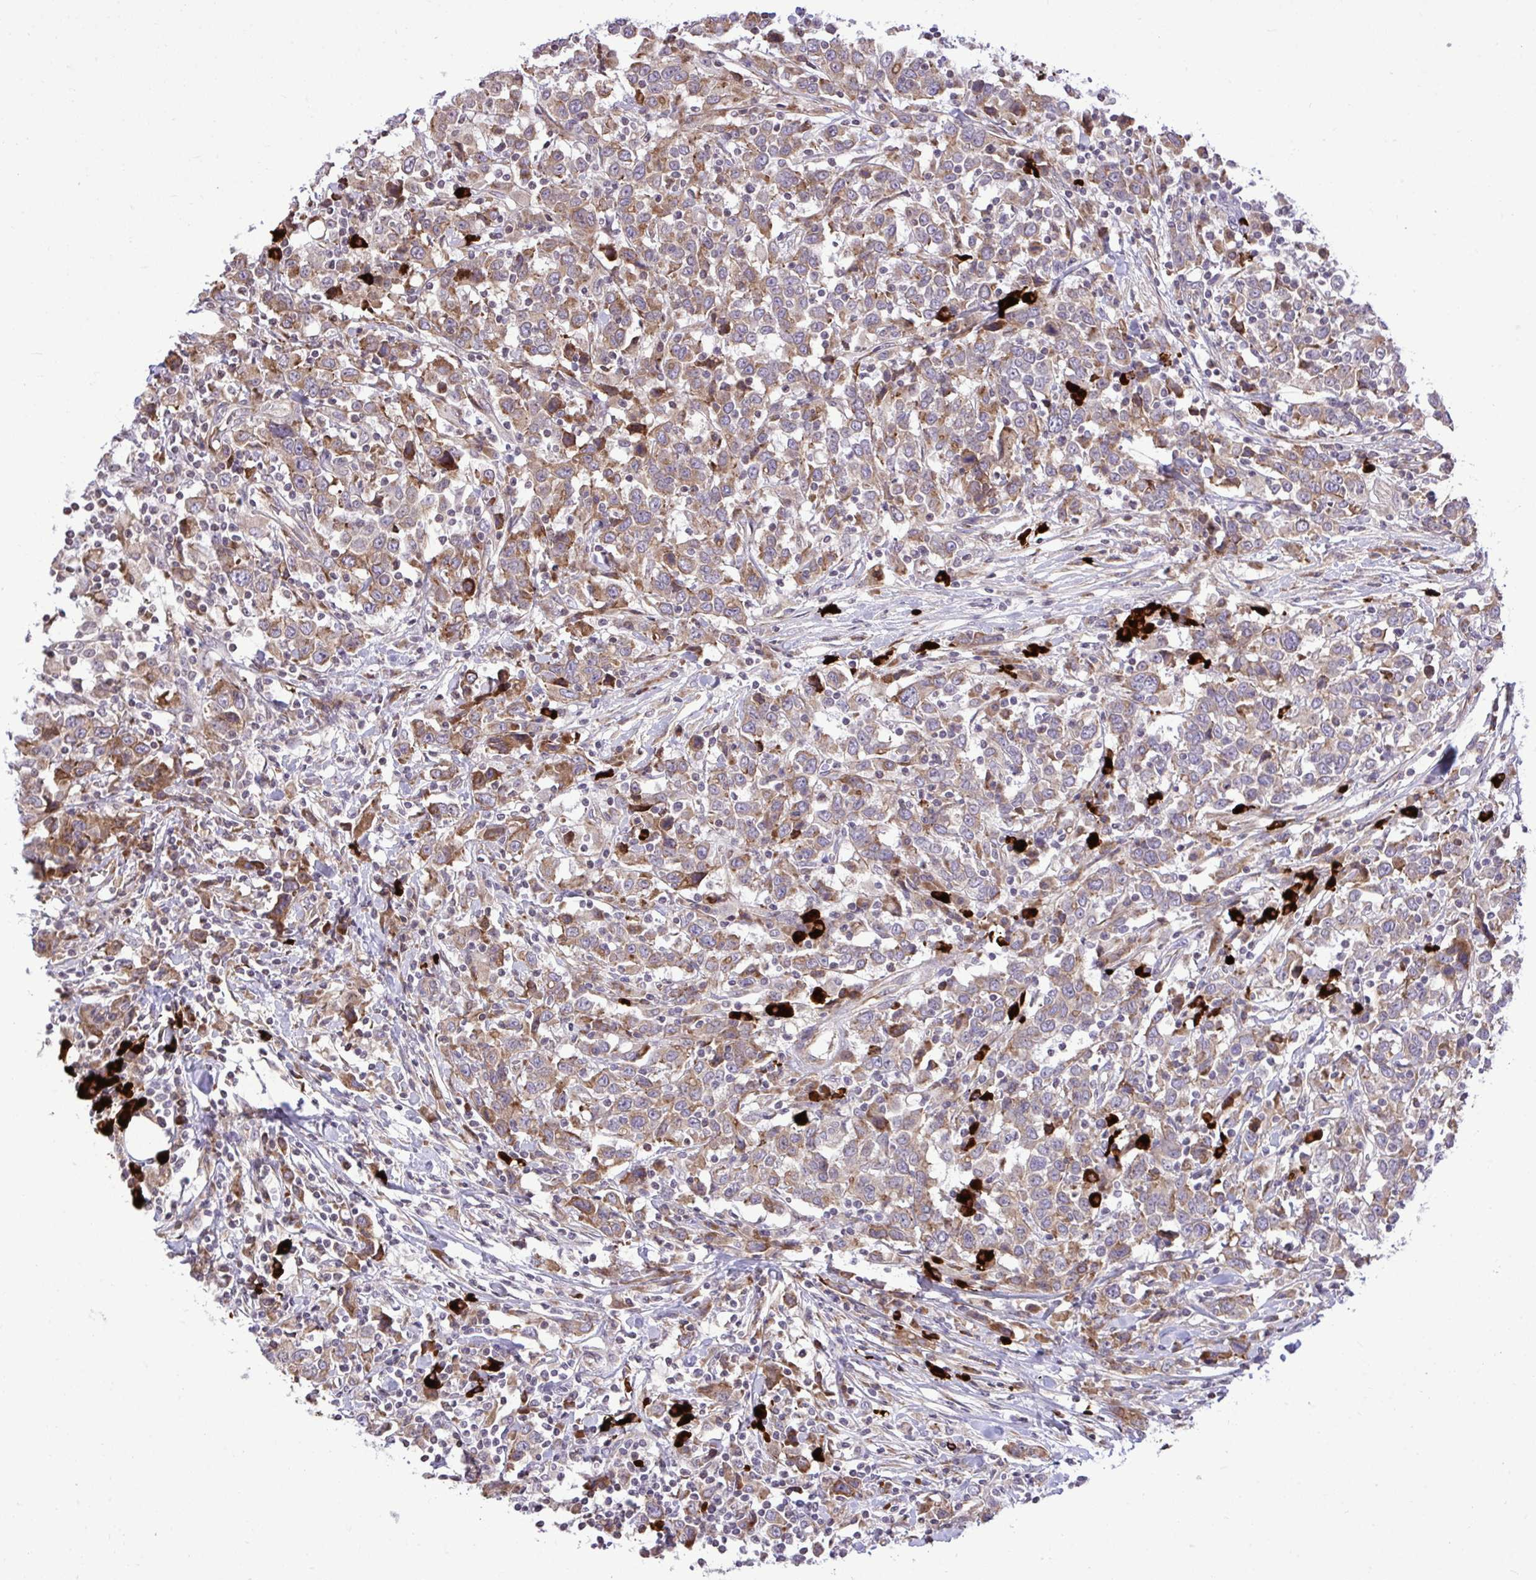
{"staining": {"intensity": "moderate", "quantity": ">75%", "location": "cytoplasmic/membranous"}, "tissue": "urothelial cancer", "cell_type": "Tumor cells", "image_type": "cancer", "snomed": [{"axis": "morphology", "description": "Urothelial carcinoma, High grade"}, {"axis": "topography", "description": "Urinary bladder"}], "caption": "The micrograph shows staining of urothelial carcinoma (high-grade), revealing moderate cytoplasmic/membranous protein expression (brown color) within tumor cells.", "gene": "METTL9", "patient": {"sex": "male", "age": 61}}